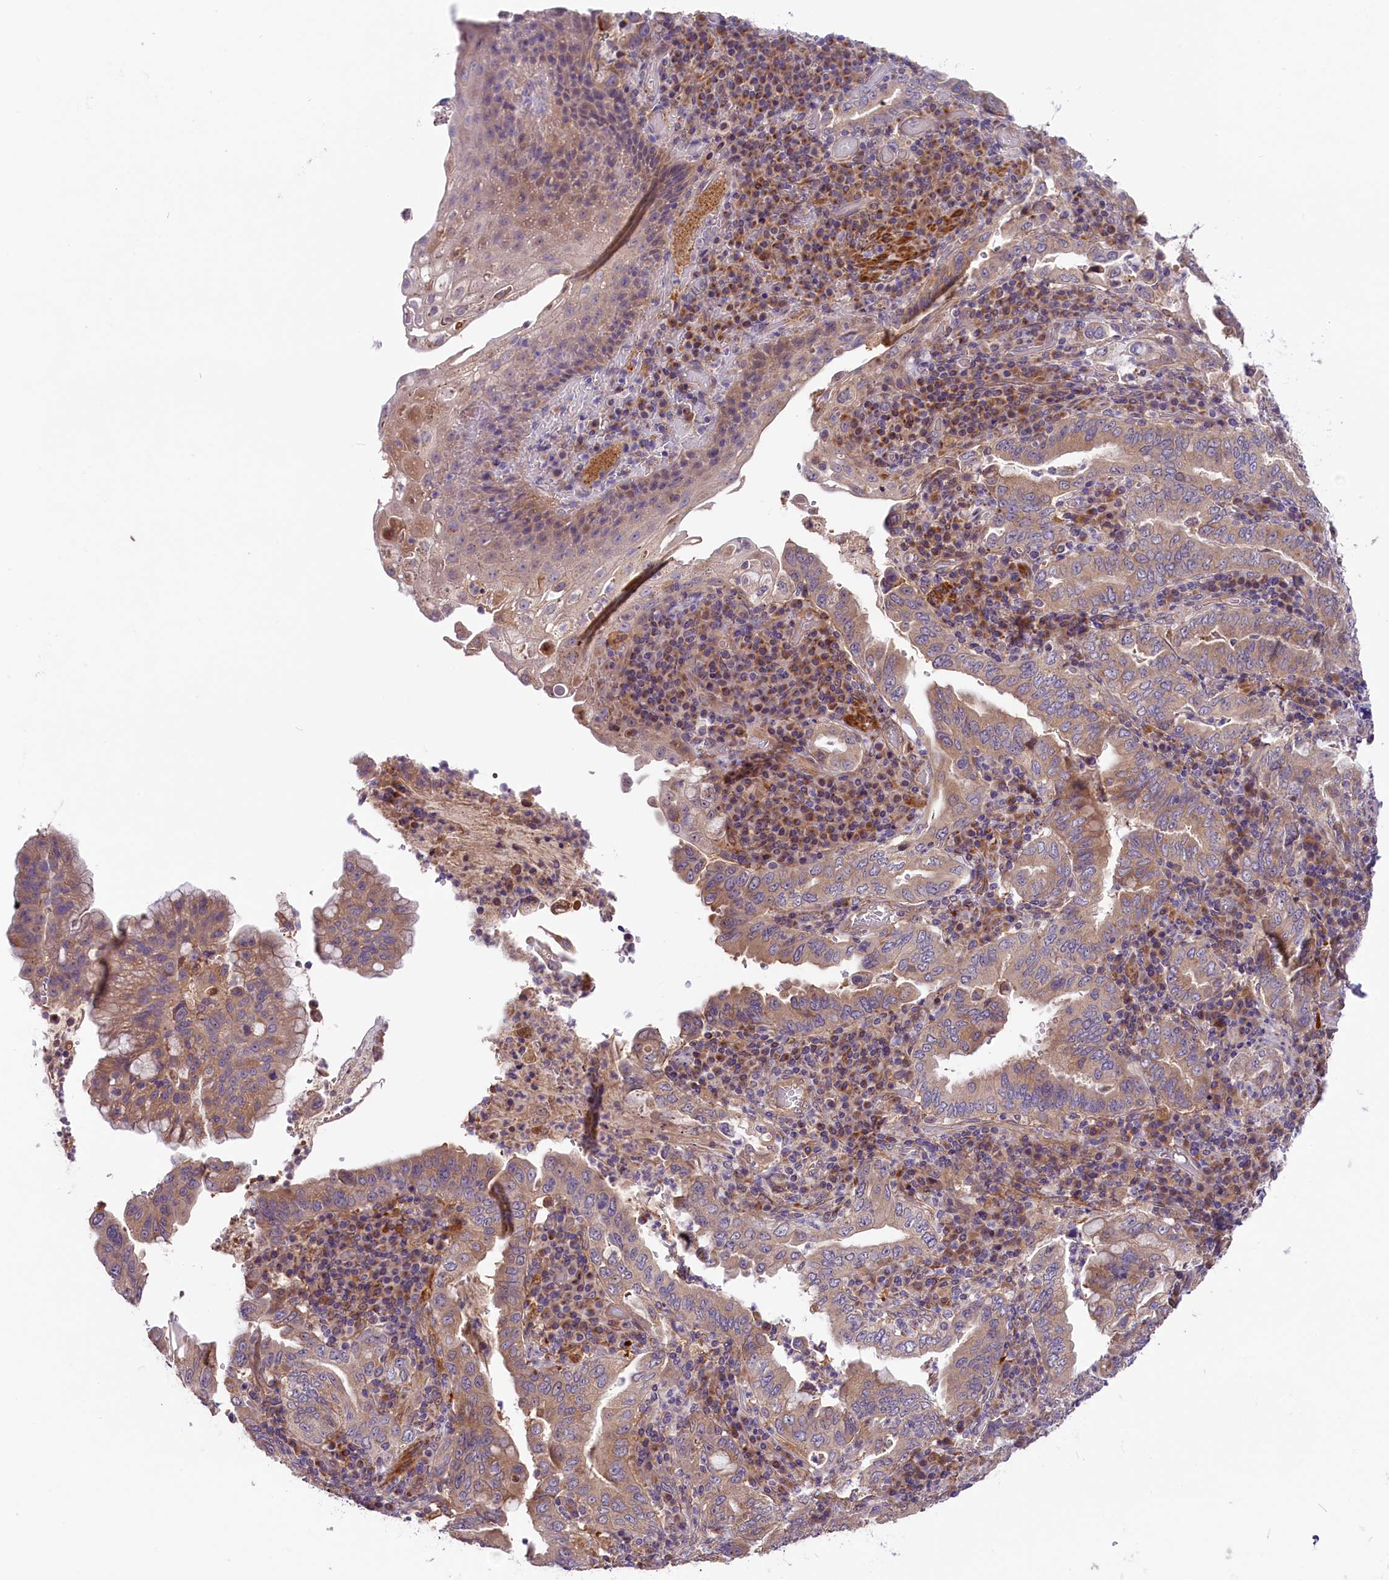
{"staining": {"intensity": "weak", "quantity": ">75%", "location": "cytoplasmic/membranous"}, "tissue": "stomach cancer", "cell_type": "Tumor cells", "image_type": "cancer", "snomed": [{"axis": "morphology", "description": "Normal tissue, NOS"}, {"axis": "morphology", "description": "Adenocarcinoma, NOS"}, {"axis": "topography", "description": "Esophagus"}, {"axis": "topography", "description": "Stomach, upper"}, {"axis": "topography", "description": "Peripheral nerve tissue"}], "caption": "Immunohistochemical staining of human stomach cancer demonstrates weak cytoplasmic/membranous protein expression in approximately >75% of tumor cells. (DAB (3,3'-diaminobenzidine) = brown stain, brightfield microscopy at high magnification).", "gene": "COG8", "patient": {"sex": "male", "age": 62}}